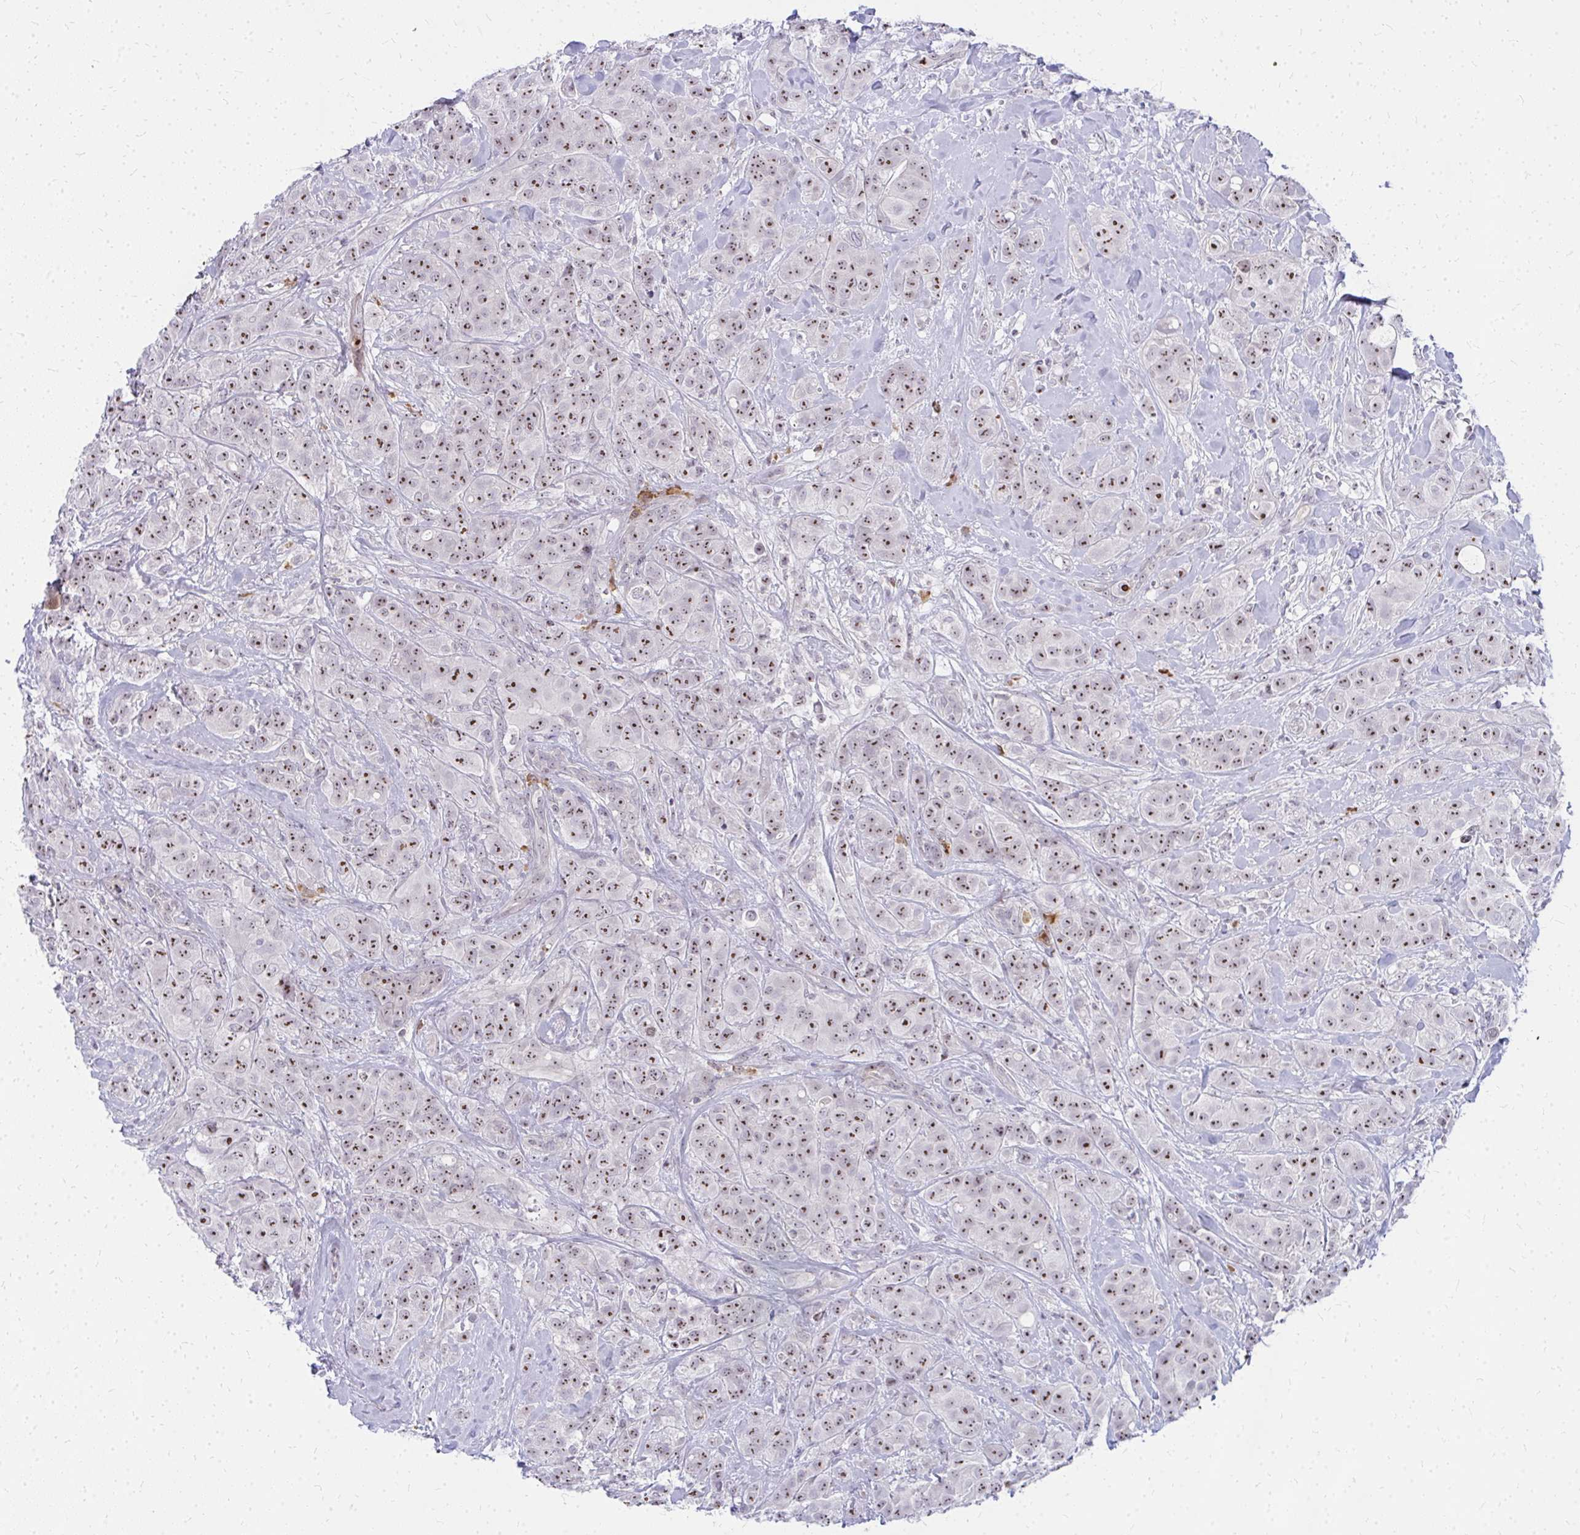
{"staining": {"intensity": "strong", "quantity": ">75%", "location": "nuclear"}, "tissue": "breast cancer", "cell_type": "Tumor cells", "image_type": "cancer", "snomed": [{"axis": "morphology", "description": "Normal tissue, NOS"}, {"axis": "morphology", "description": "Duct carcinoma"}, {"axis": "topography", "description": "Breast"}], "caption": "Strong nuclear staining is identified in about >75% of tumor cells in breast cancer (infiltrating ductal carcinoma). (IHC, brightfield microscopy, high magnification).", "gene": "FAM9A", "patient": {"sex": "female", "age": 43}}